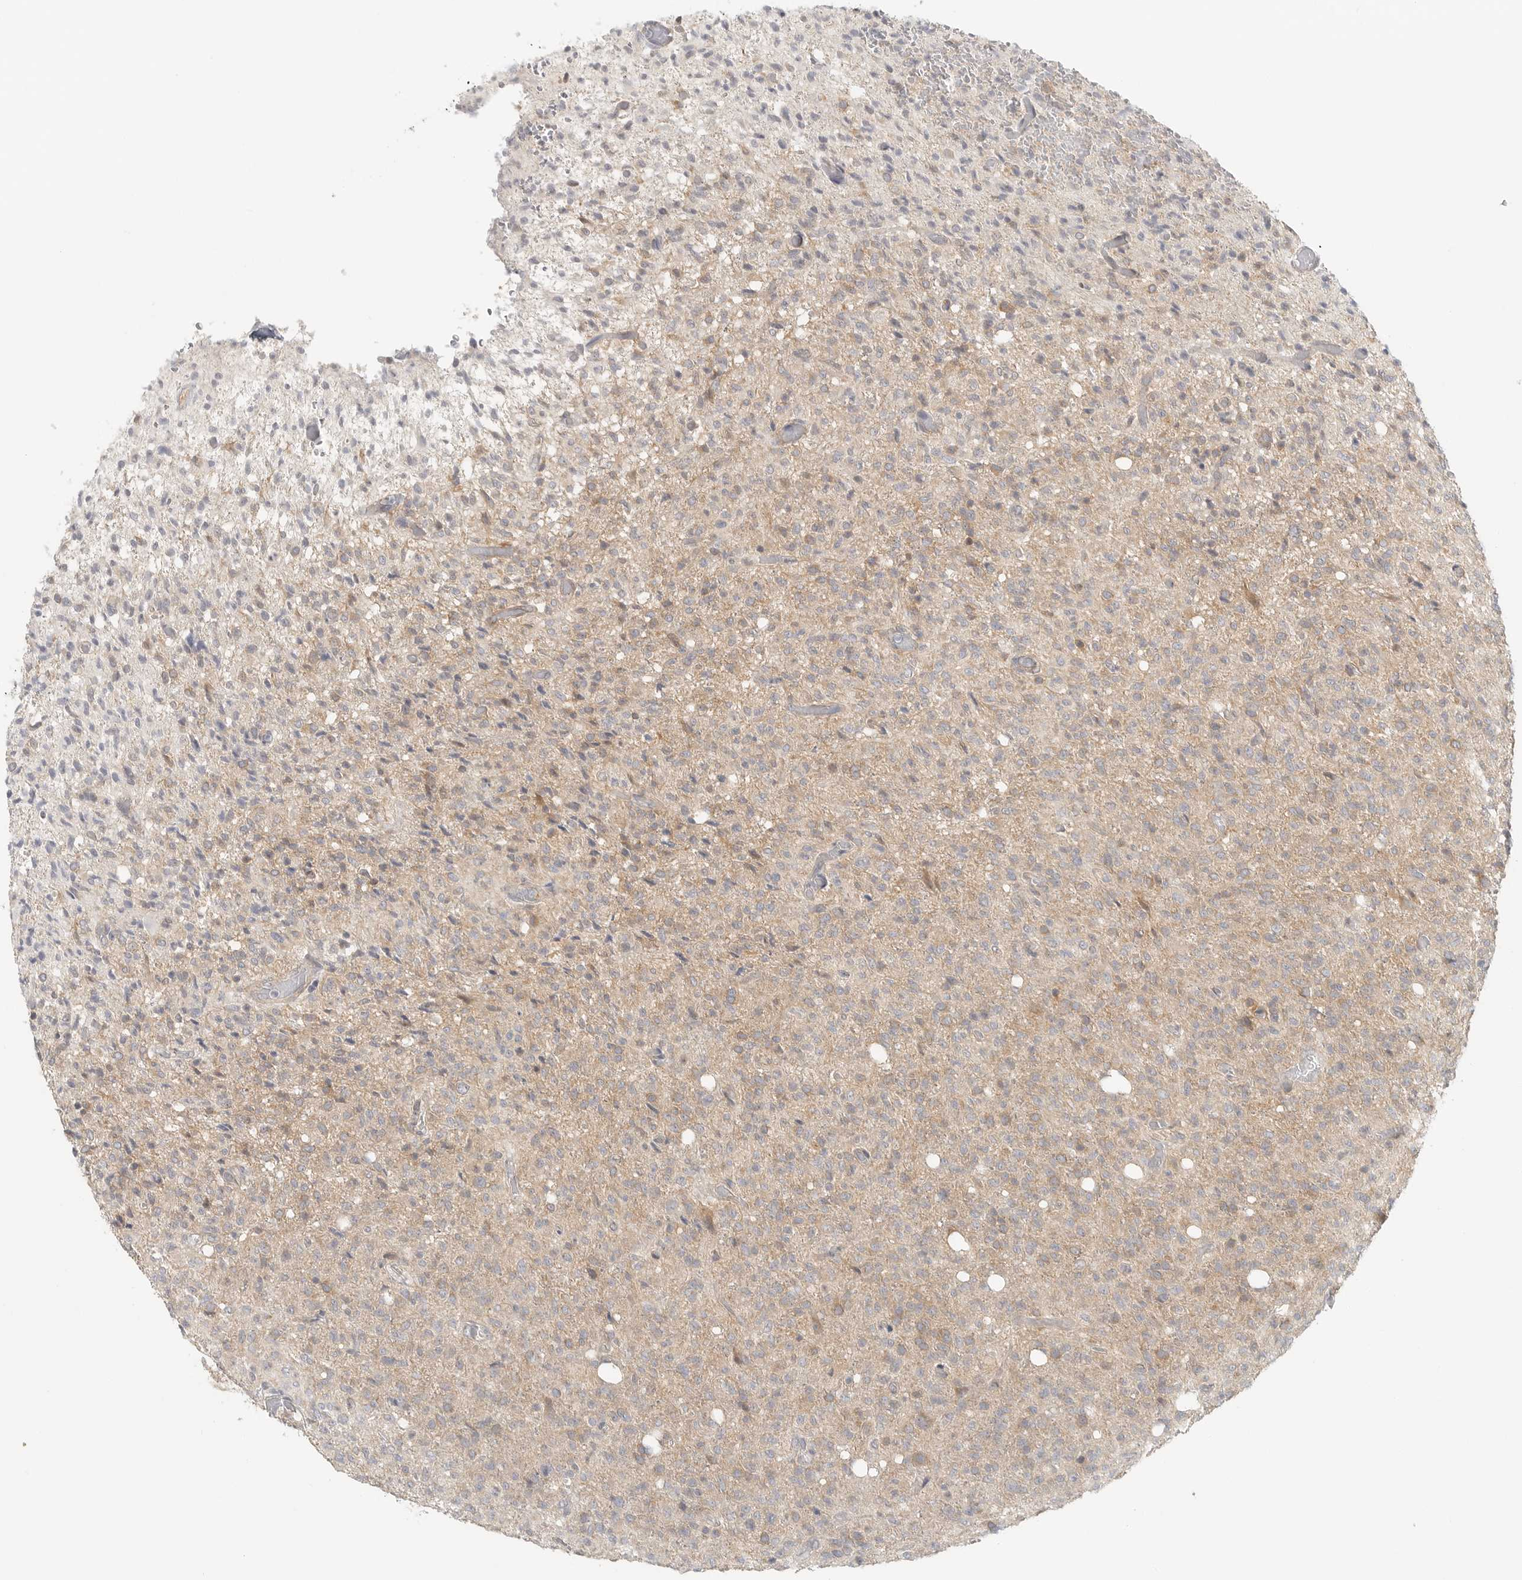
{"staining": {"intensity": "weak", "quantity": "<25%", "location": "cytoplasmic/membranous"}, "tissue": "glioma", "cell_type": "Tumor cells", "image_type": "cancer", "snomed": [{"axis": "morphology", "description": "Glioma, malignant, High grade"}, {"axis": "topography", "description": "Brain"}], "caption": "This is an immunohistochemistry (IHC) image of glioma. There is no staining in tumor cells.", "gene": "HDAC6", "patient": {"sex": "female", "age": 57}}